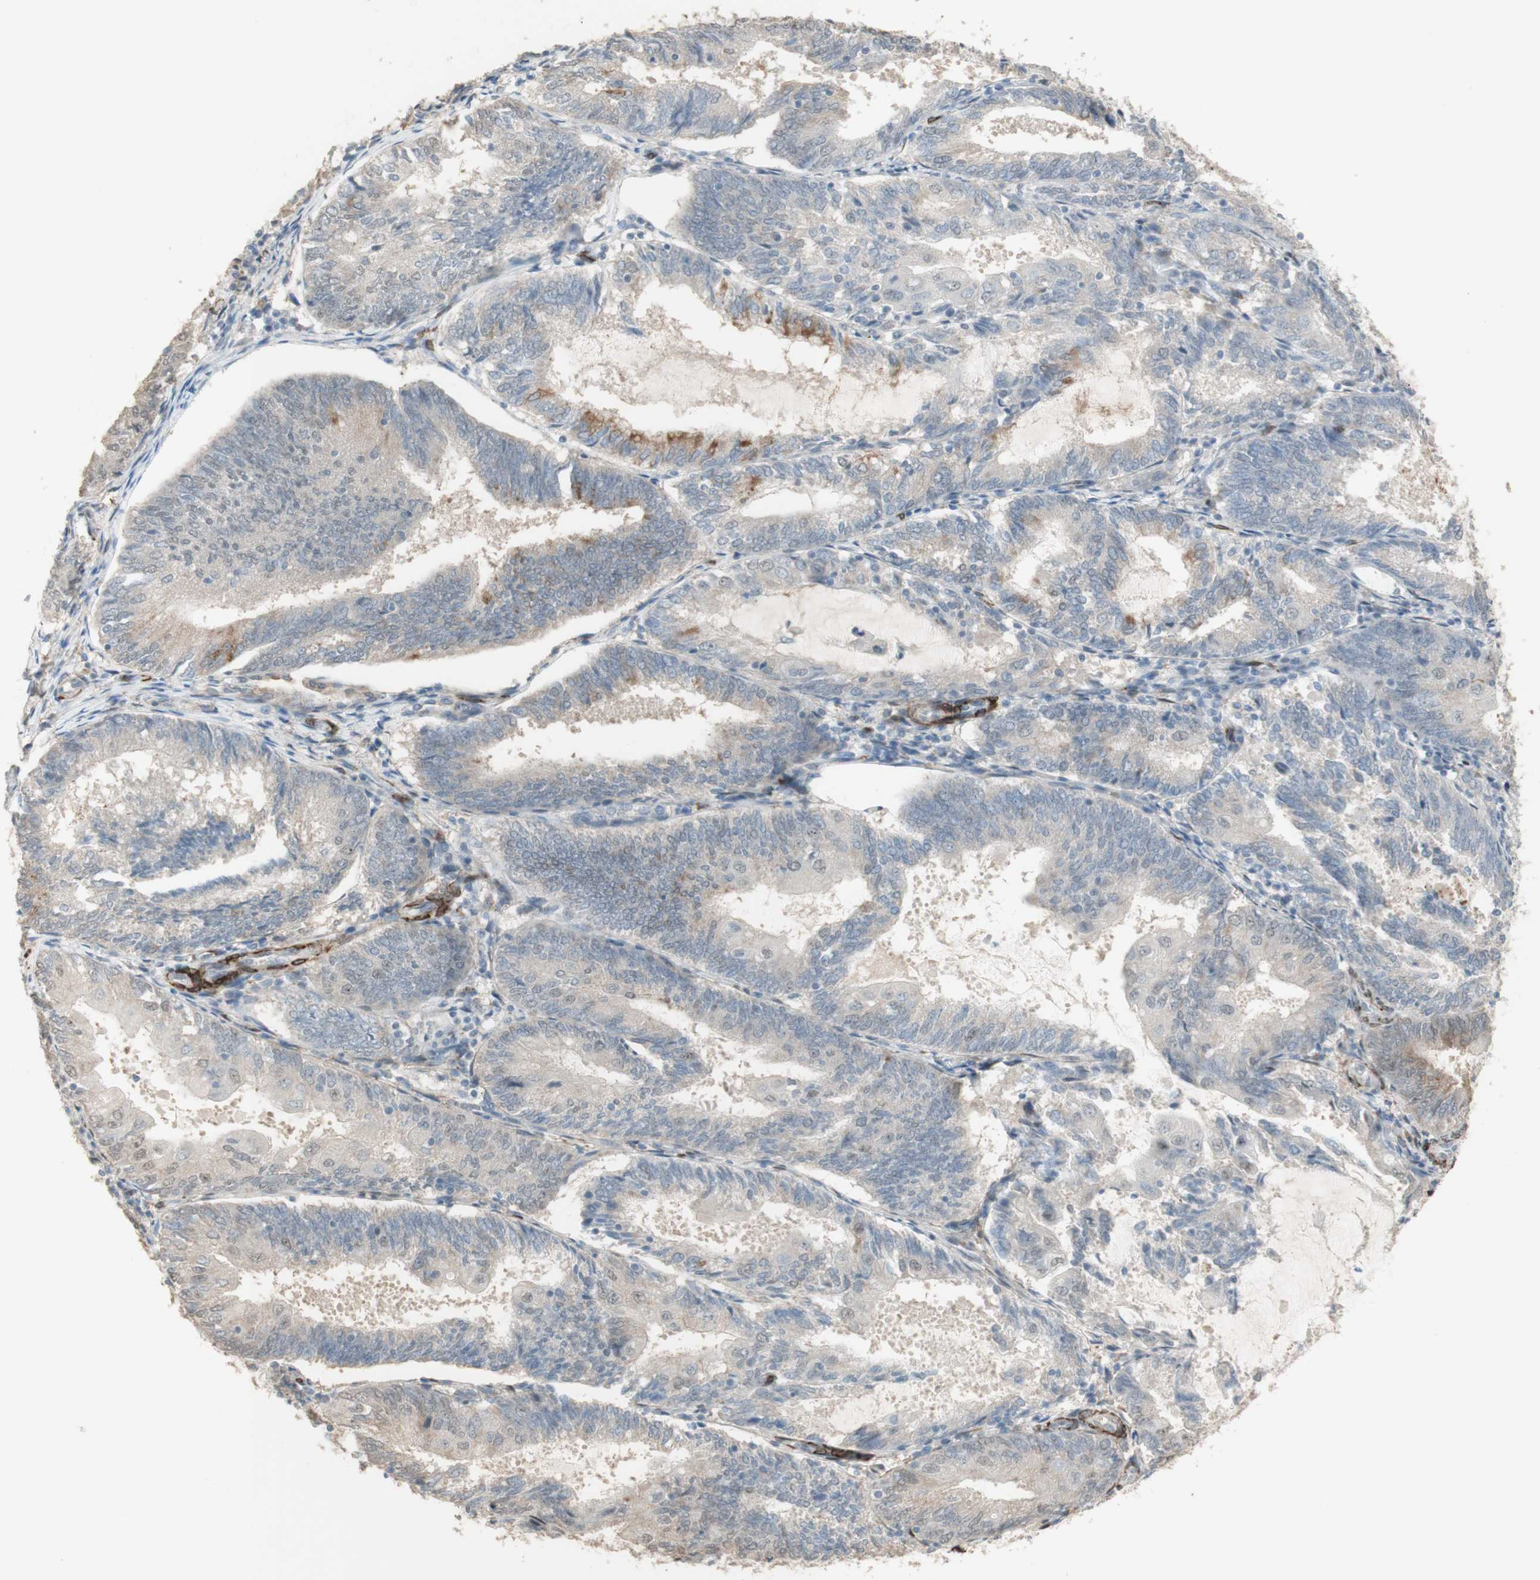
{"staining": {"intensity": "negative", "quantity": "none", "location": "none"}, "tissue": "endometrial cancer", "cell_type": "Tumor cells", "image_type": "cancer", "snomed": [{"axis": "morphology", "description": "Adenocarcinoma, NOS"}, {"axis": "topography", "description": "Endometrium"}], "caption": "Histopathology image shows no significant protein positivity in tumor cells of endometrial cancer (adenocarcinoma). Brightfield microscopy of immunohistochemistry (IHC) stained with DAB (3,3'-diaminobenzidine) (brown) and hematoxylin (blue), captured at high magnification.", "gene": "MUC3A", "patient": {"sex": "female", "age": 81}}